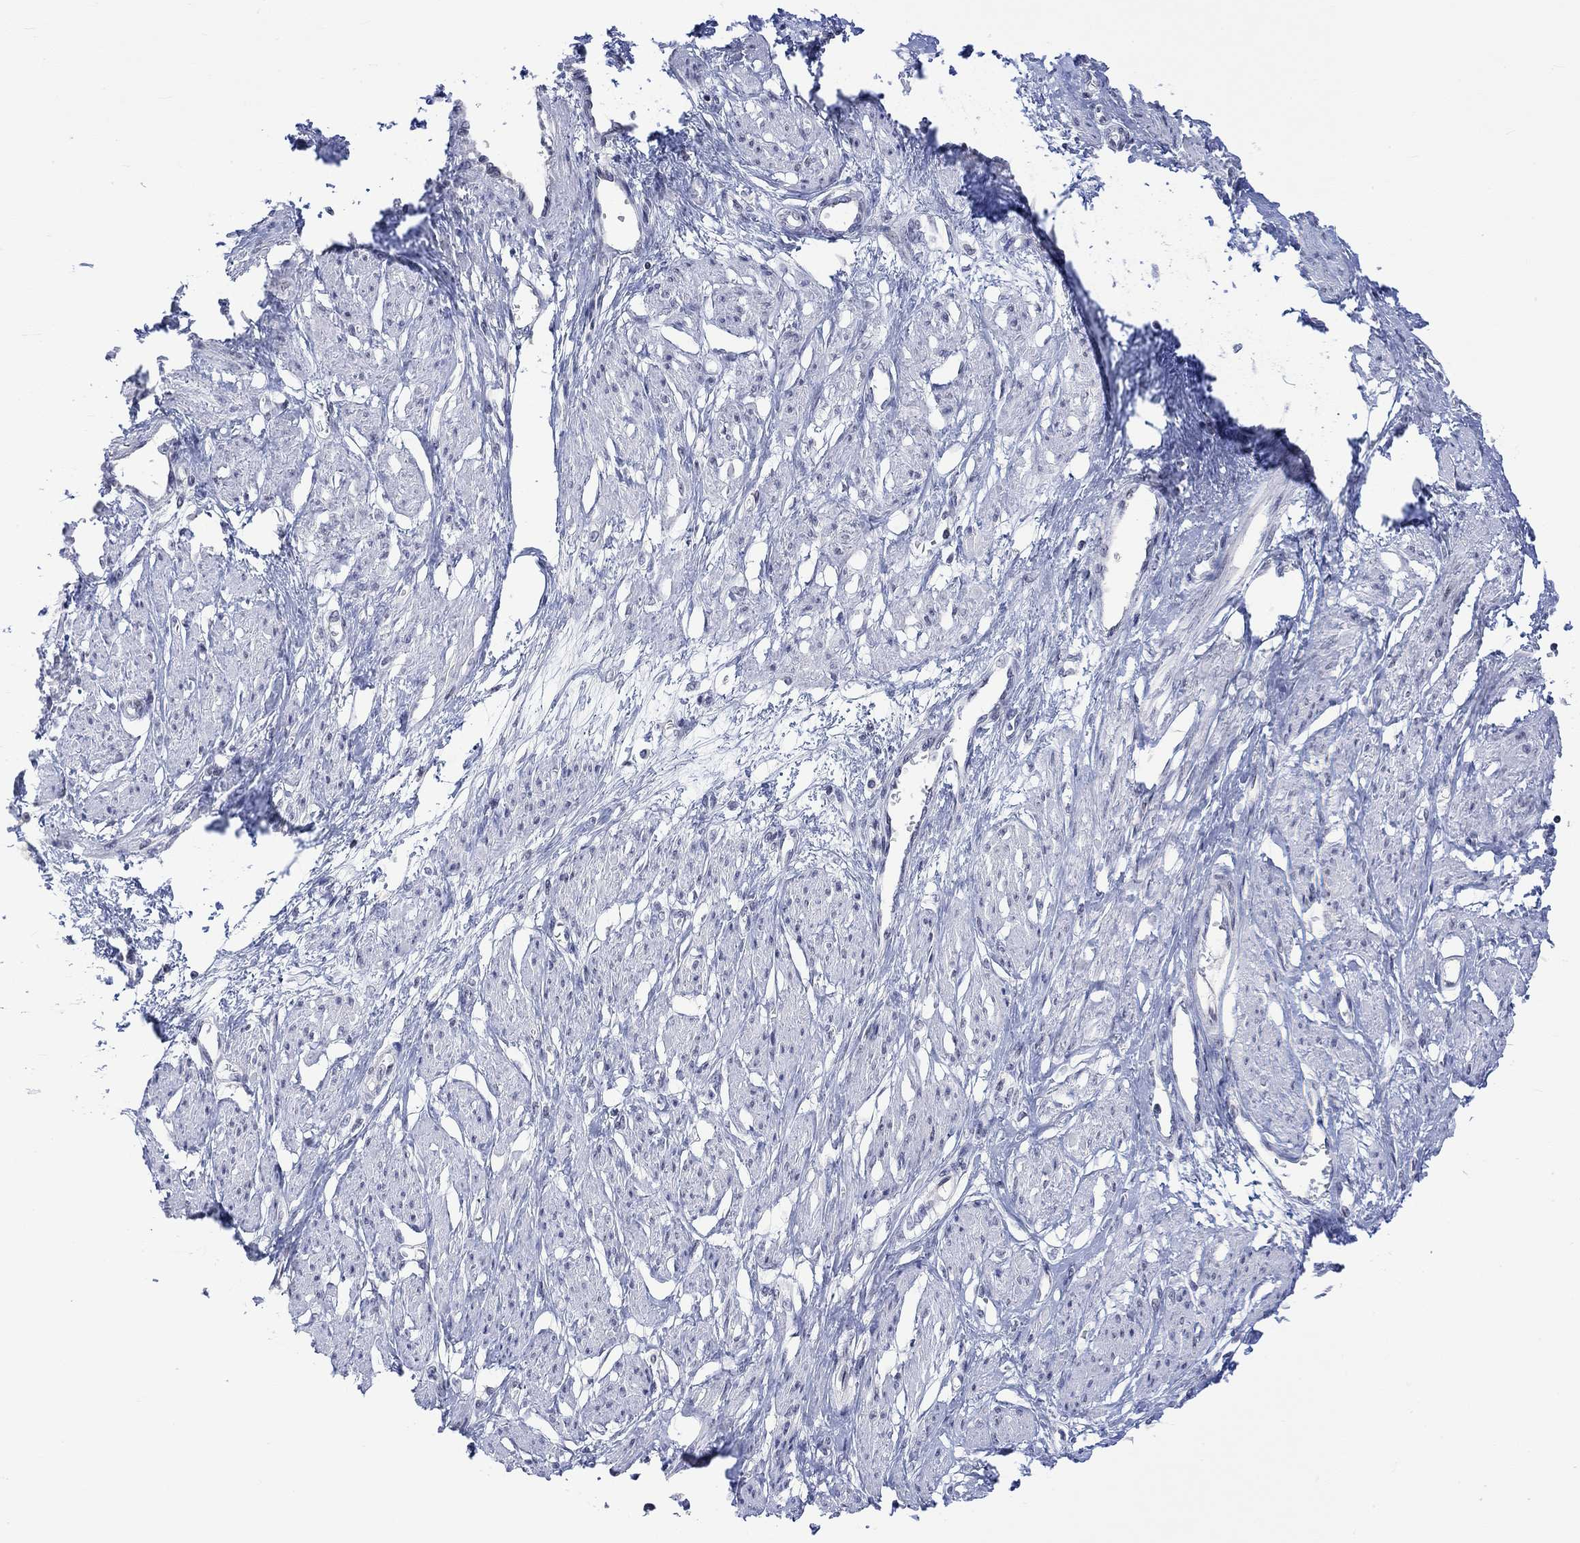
{"staining": {"intensity": "negative", "quantity": "none", "location": "none"}, "tissue": "smooth muscle", "cell_type": "Smooth muscle cells", "image_type": "normal", "snomed": [{"axis": "morphology", "description": "Normal tissue, NOS"}, {"axis": "topography", "description": "Smooth muscle"}, {"axis": "topography", "description": "Uterus"}], "caption": "Smooth muscle cells show no significant protein expression in unremarkable smooth muscle. The staining was performed using DAB to visualize the protein expression in brown, while the nuclei were stained in blue with hematoxylin (Magnification: 20x).", "gene": "DCX", "patient": {"sex": "female", "age": 39}}